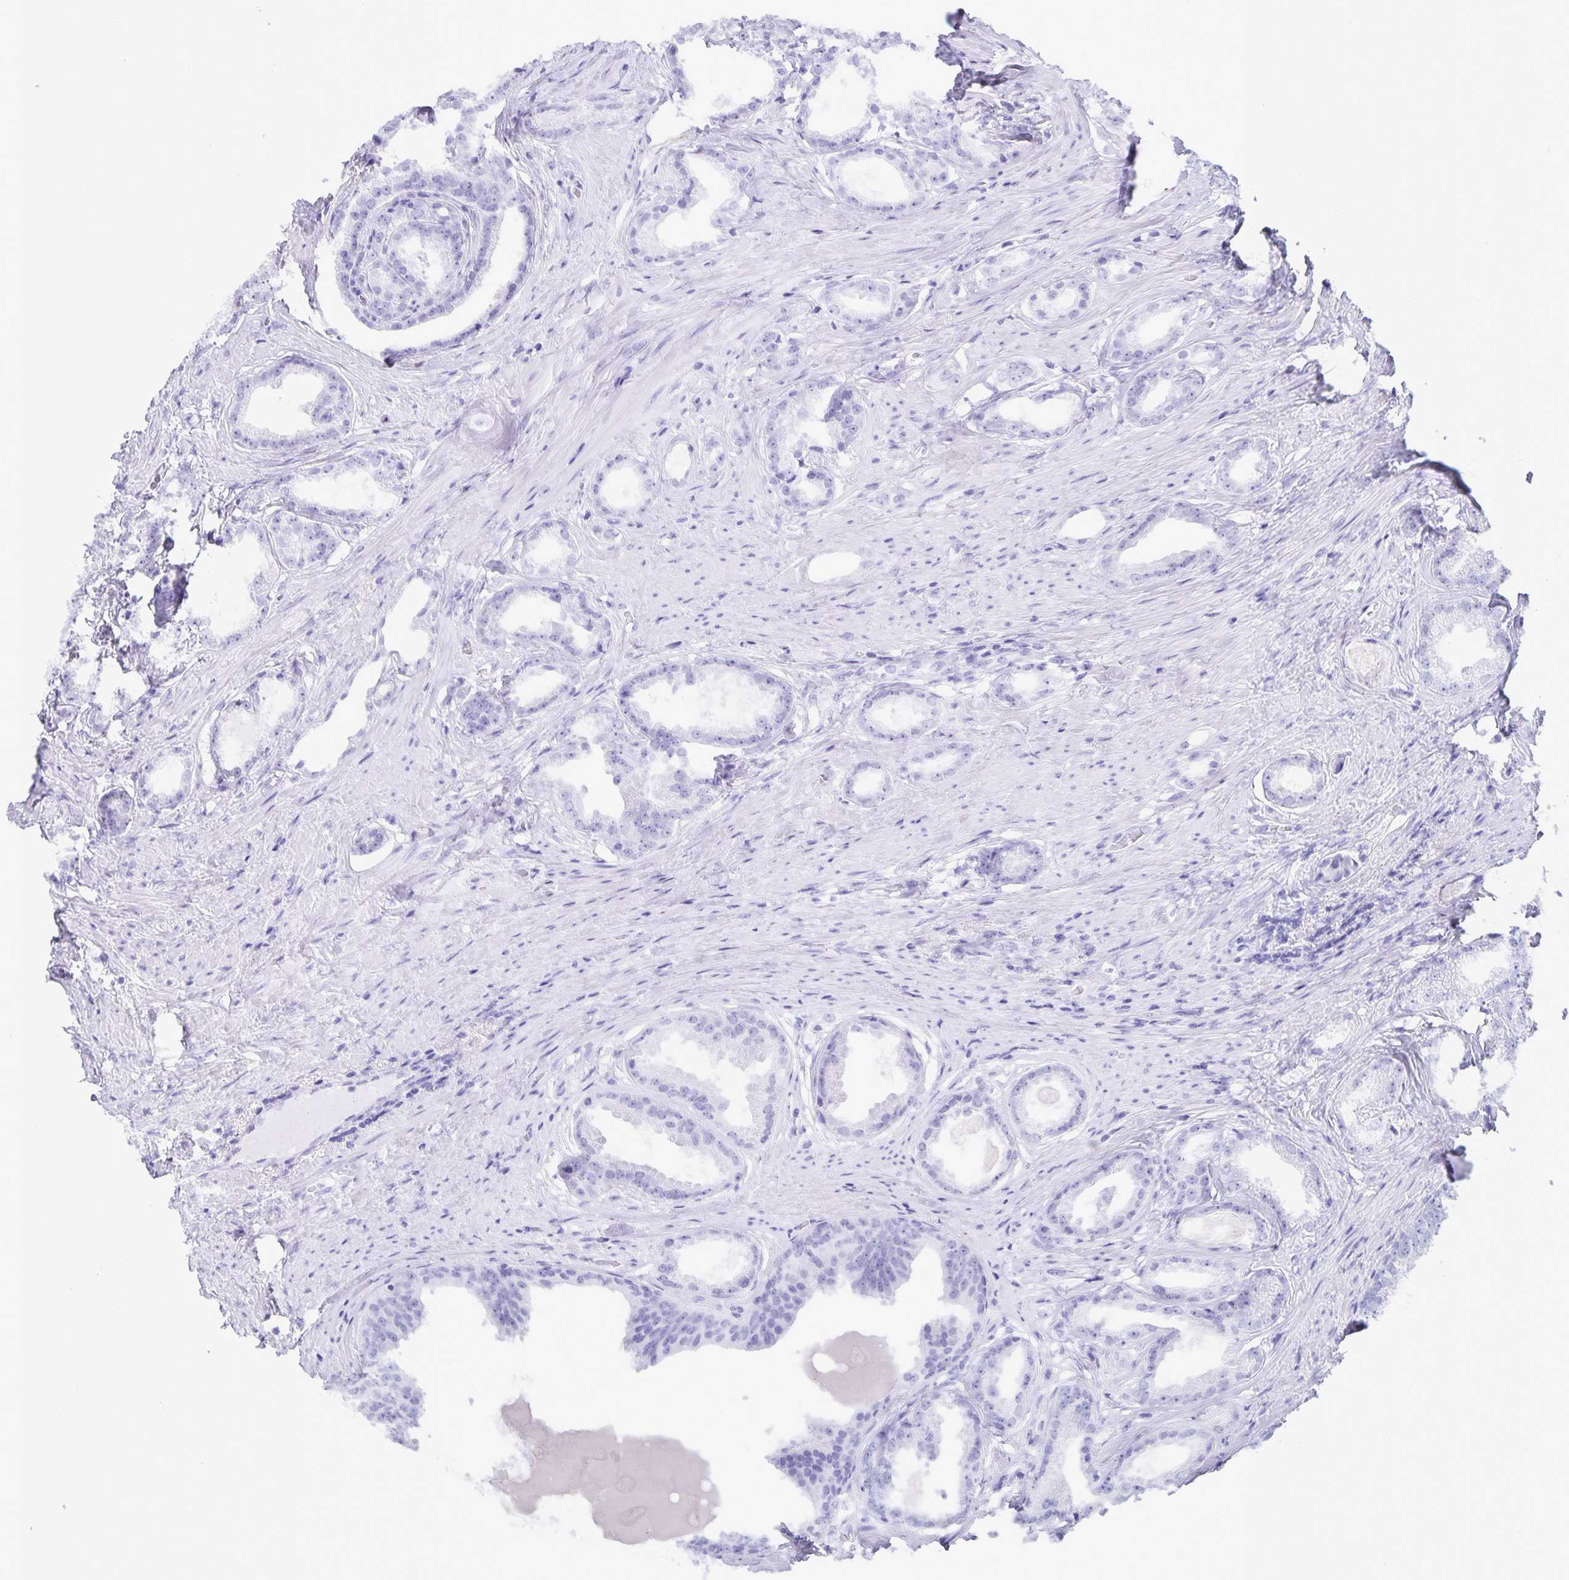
{"staining": {"intensity": "negative", "quantity": "none", "location": "none"}, "tissue": "prostate cancer", "cell_type": "Tumor cells", "image_type": "cancer", "snomed": [{"axis": "morphology", "description": "Adenocarcinoma, Low grade"}, {"axis": "topography", "description": "Prostate"}], "caption": "Immunohistochemistry image of neoplastic tissue: prostate cancer stained with DAB (3,3'-diaminobenzidine) shows no significant protein expression in tumor cells.", "gene": "AQP4", "patient": {"sex": "male", "age": 65}}